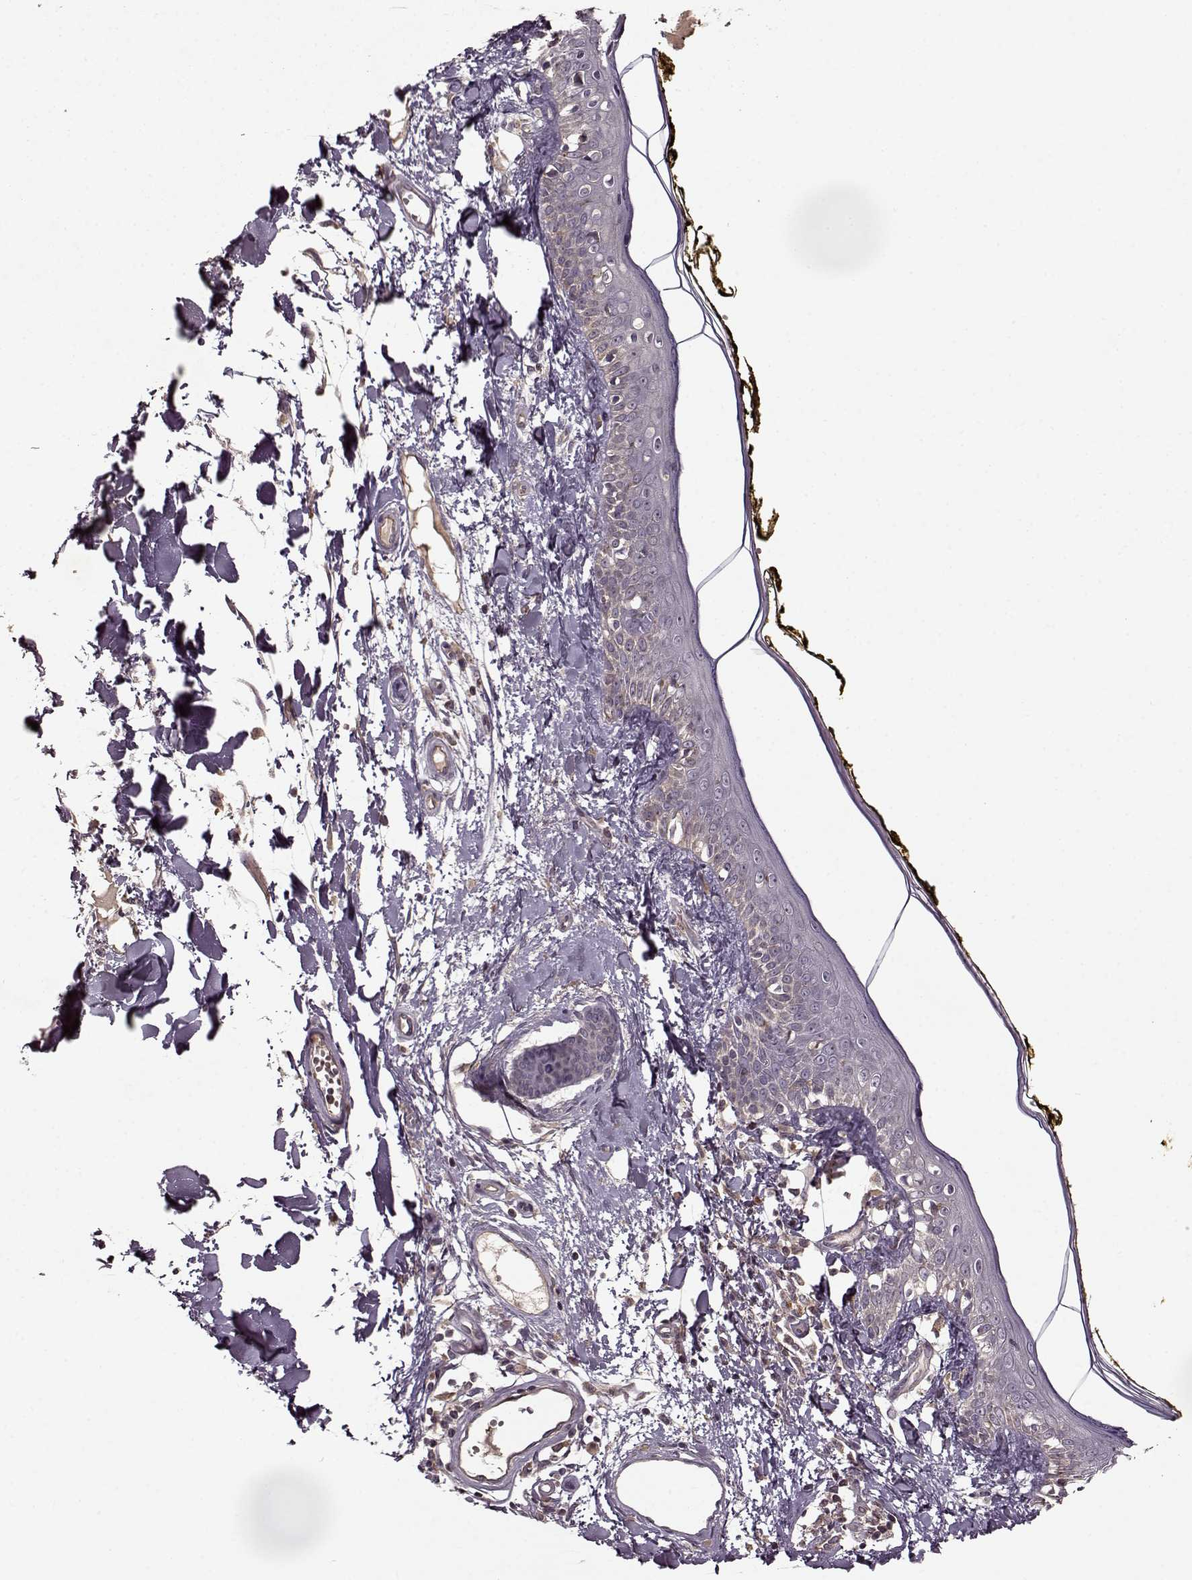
{"staining": {"intensity": "negative", "quantity": "none", "location": "none"}, "tissue": "skin", "cell_type": "Fibroblasts", "image_type": "normal", "snomed": [{"axis": "morphology", "description": "Normal tissue, NOS"}, {"axis": "topography", "description": "Skin"}], "caption": "DAB (3,3'-diaminobenzidine) immunohistochemical staining of benign human skin exhibits no significant staining in fibroblasts. The staining was performed using DAB to visualize the protein expression in brown, while the nuclei were stained in blue with hematoxylin (Magnification: 20x).", "gene": "IFRD2", "patient": {"sex": "male", "age": 76}}